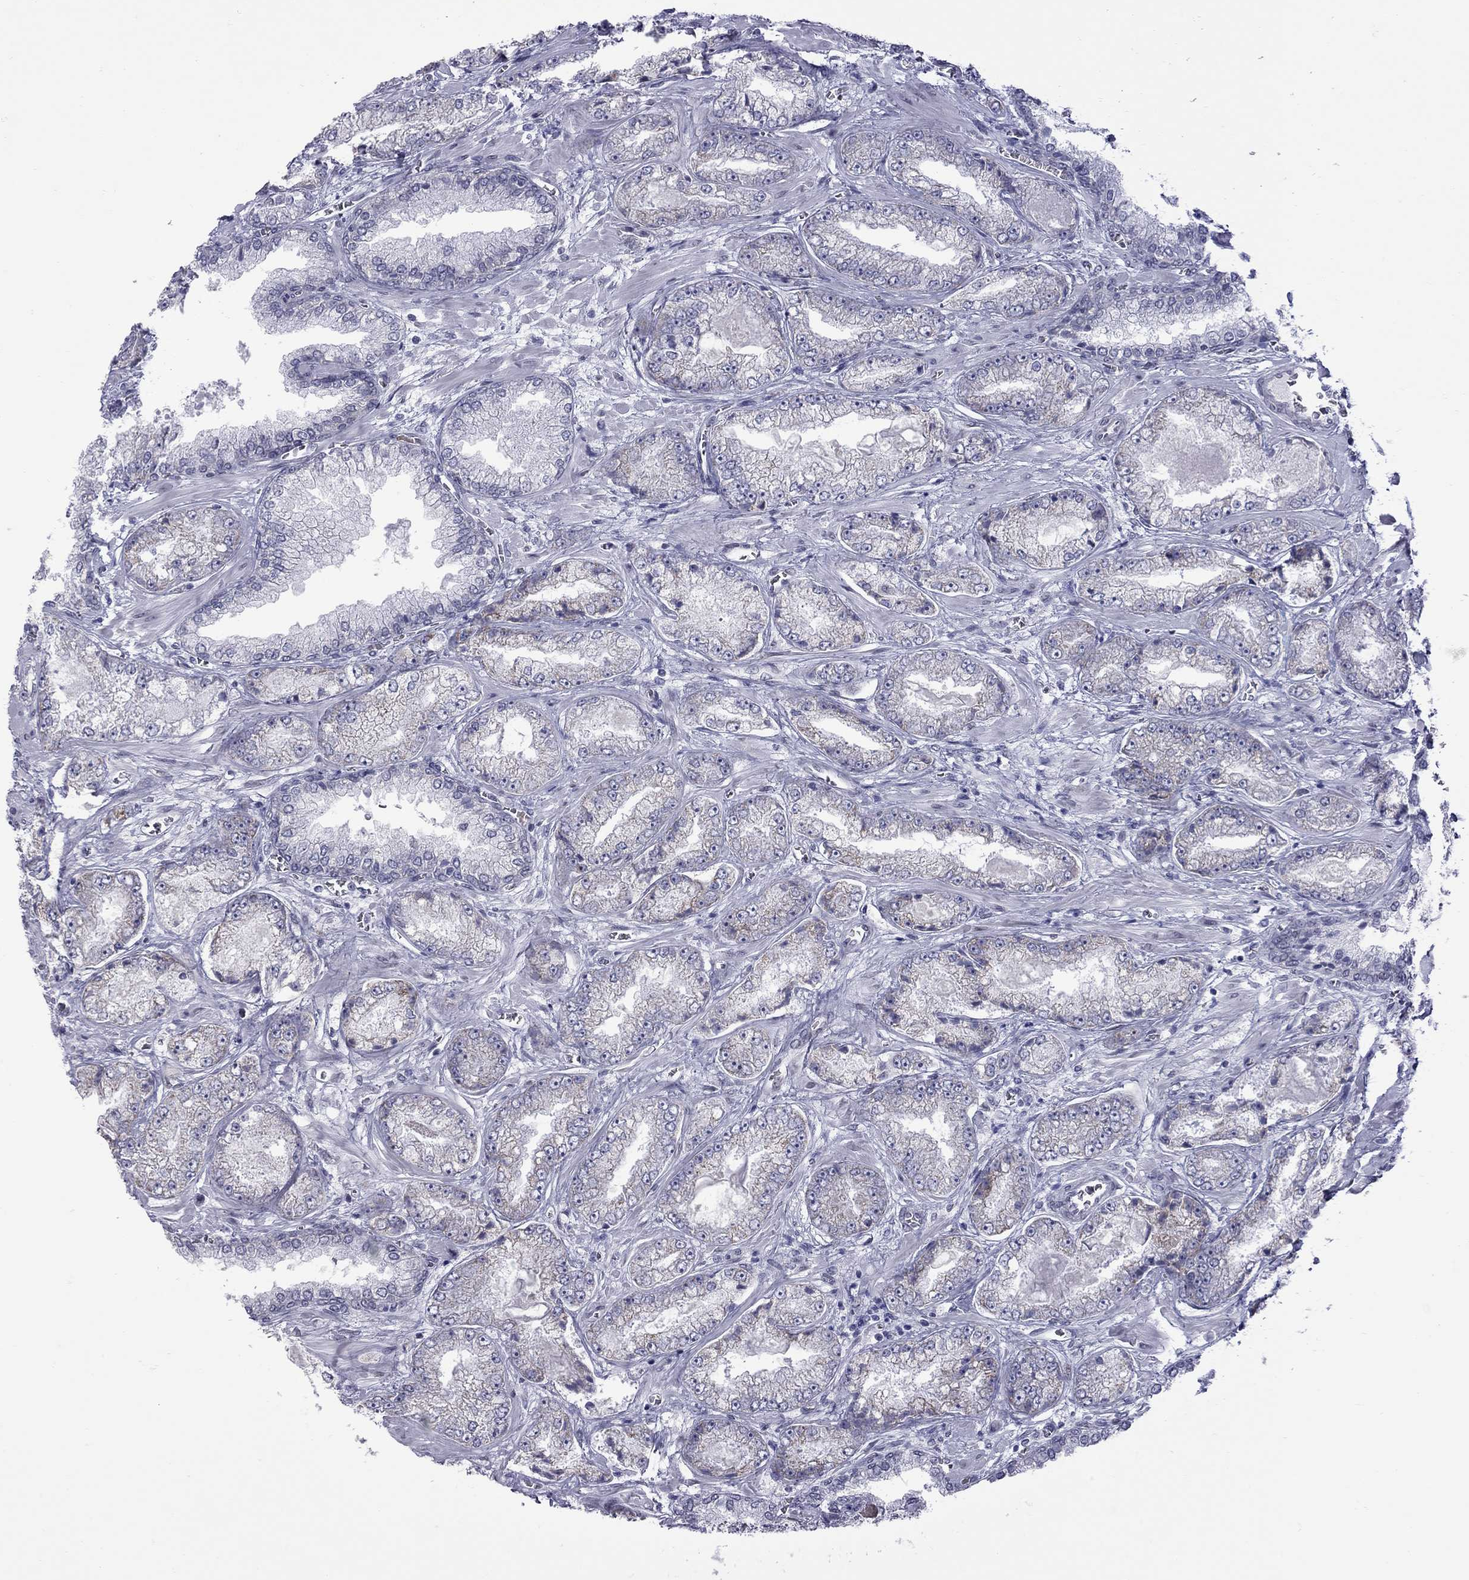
{"staining": {"intensity": "negative", "quantity": "none", "location": "none"}, "tissue": "prostate cancer", "cell_type": "Tumor cells", "image_type": "cancer", "snomed": [{"axis": "morphology", "description": "Adenocarcinoma, Low grade"}, {"axis": "topography", "description": "Prostate"}], "caption": "This is an immunohistochemistry (IHC) image of human prostate low-grade adenocarcinoma. There is no staining in tumor cells.", "gene": "CLTCL1", "patient": {"sex": "male", "age": 57}}